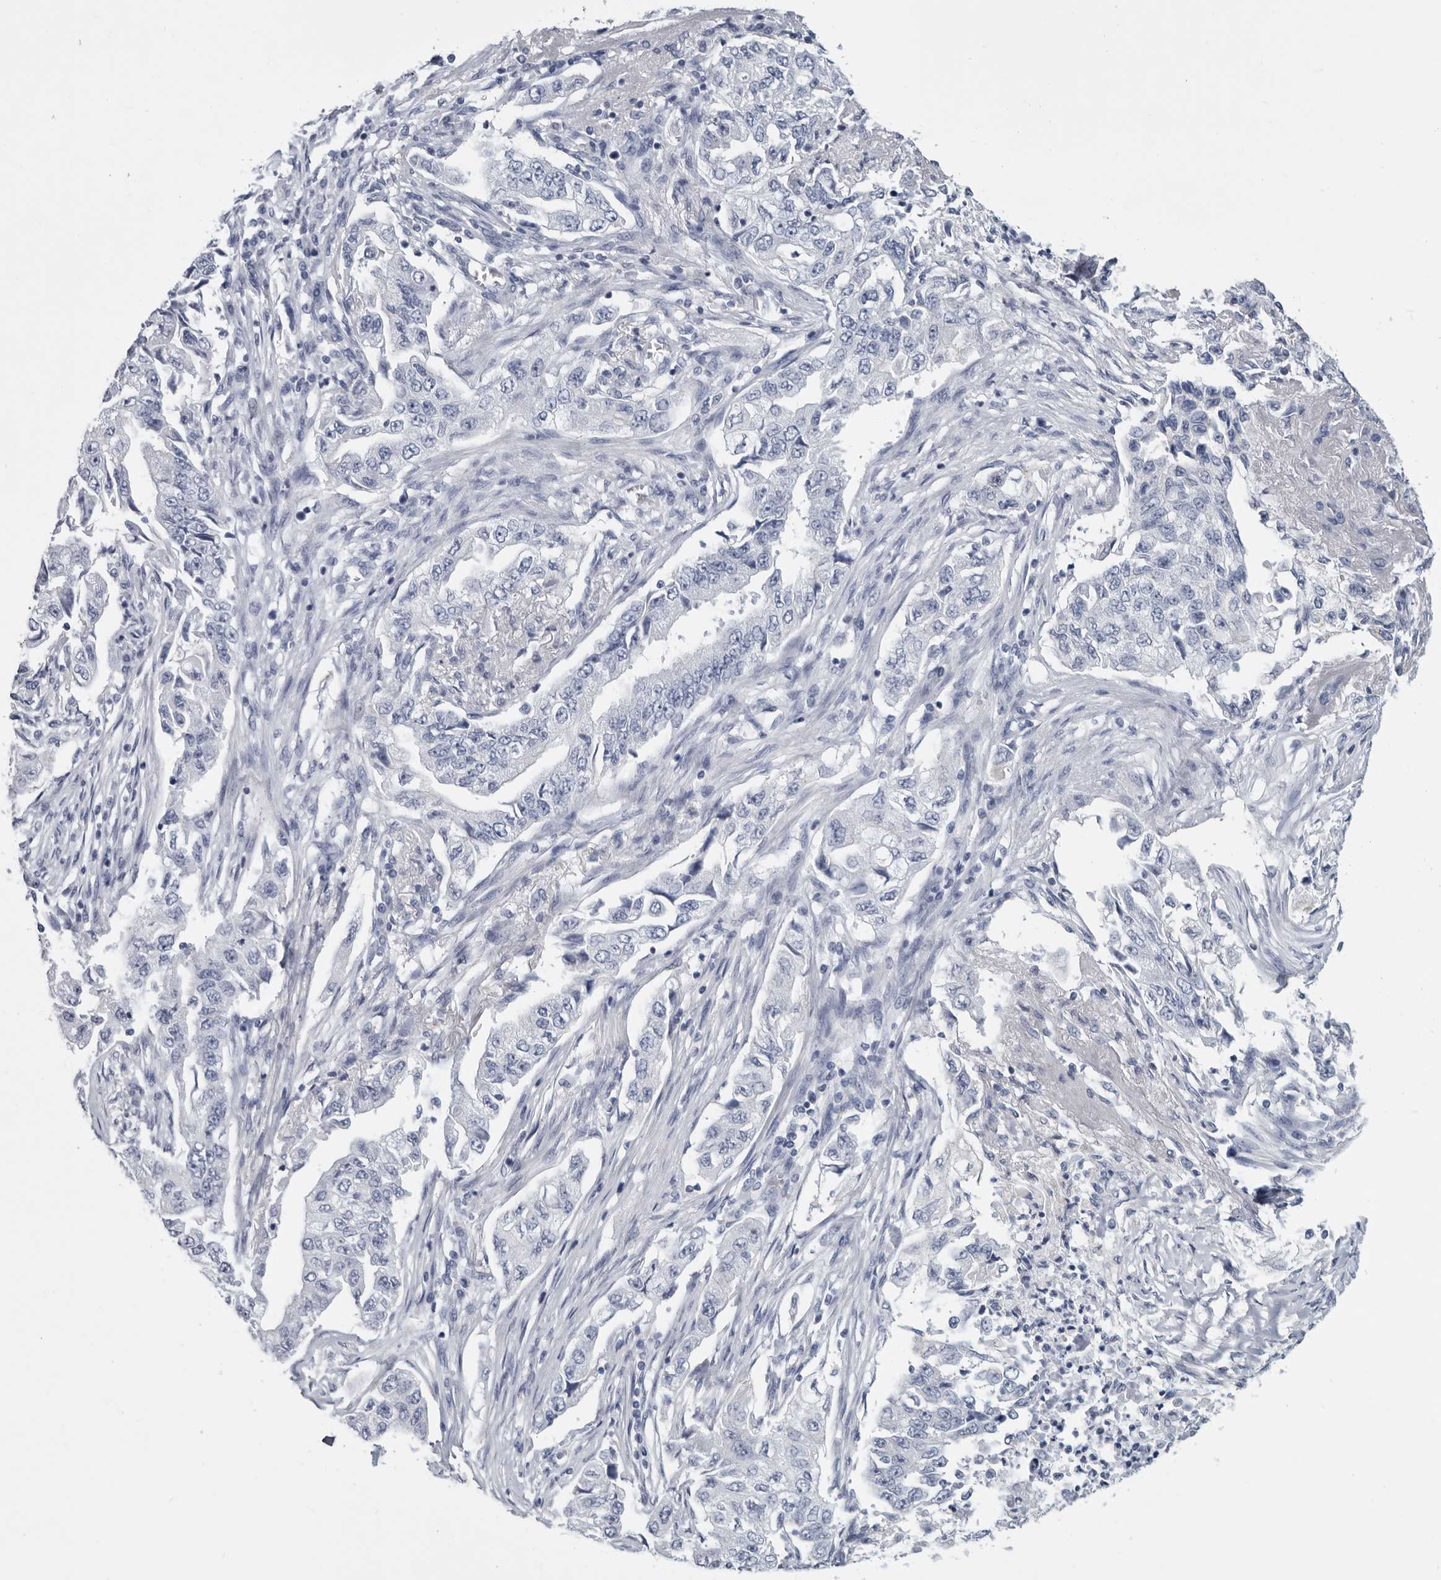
{"staining": {"intensity": "moderate", "quantity": "<25%", "location": "nuclear"}, "tissue": "lung cancer", "cell_type": "Tumor cells", "image_type": "cancer", "snomed": [{"axis": "morphology", "description": "Adenocarcinoma, NOS"}, {"axis": "topography", "description": "Lung"}], "caption": "A brown stain shows moderate nuclear staining of a protein in human lung adenocarcinoma tumor cells. (Brightfield microscopy of DAB IHC at high magnification).", "gene": "WRAP73", "patient": {"sex": "female", "age": 51}}